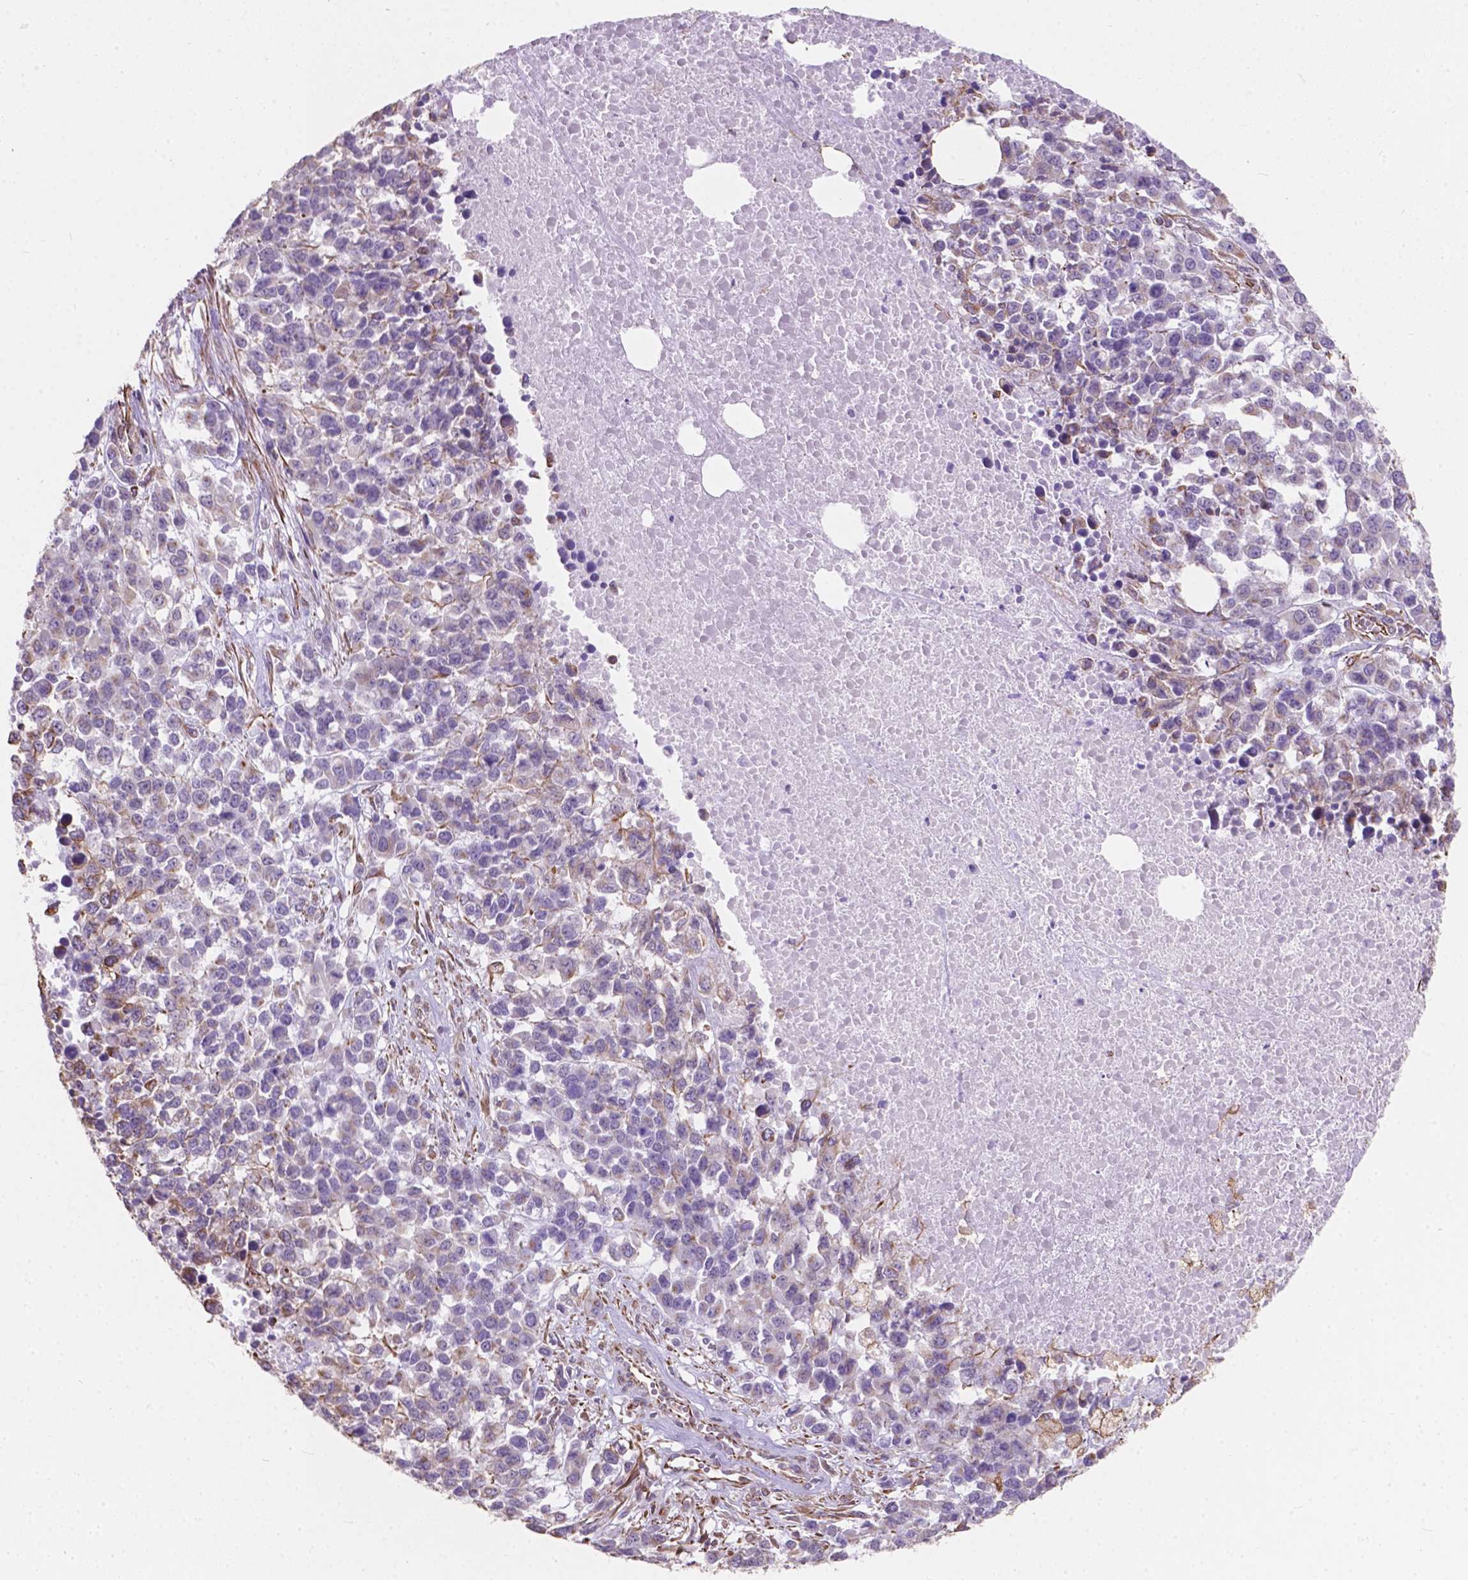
{"staining": {"intensity": "weak", "quantity": "<25%", "location": "cytoplasmic/membranous"}, "tissue": "melanoma", "cell_type": "Tumor cells", "image_type": "cancer", "snomed": [{"axis": "morphology", "description": "Malignant melanoma, Metastatic site"}, {"axis": "topography", "description": "Skin"}], "caption": "Immunohistochemistry photomicrograph of neoplastic tissue: human malignant melanoma (metastatic site) stained with DAB shows no significant protein positivity in tumor cells.", "gene": "AMOT", "patient": {"sex": "male", "age": 84}}